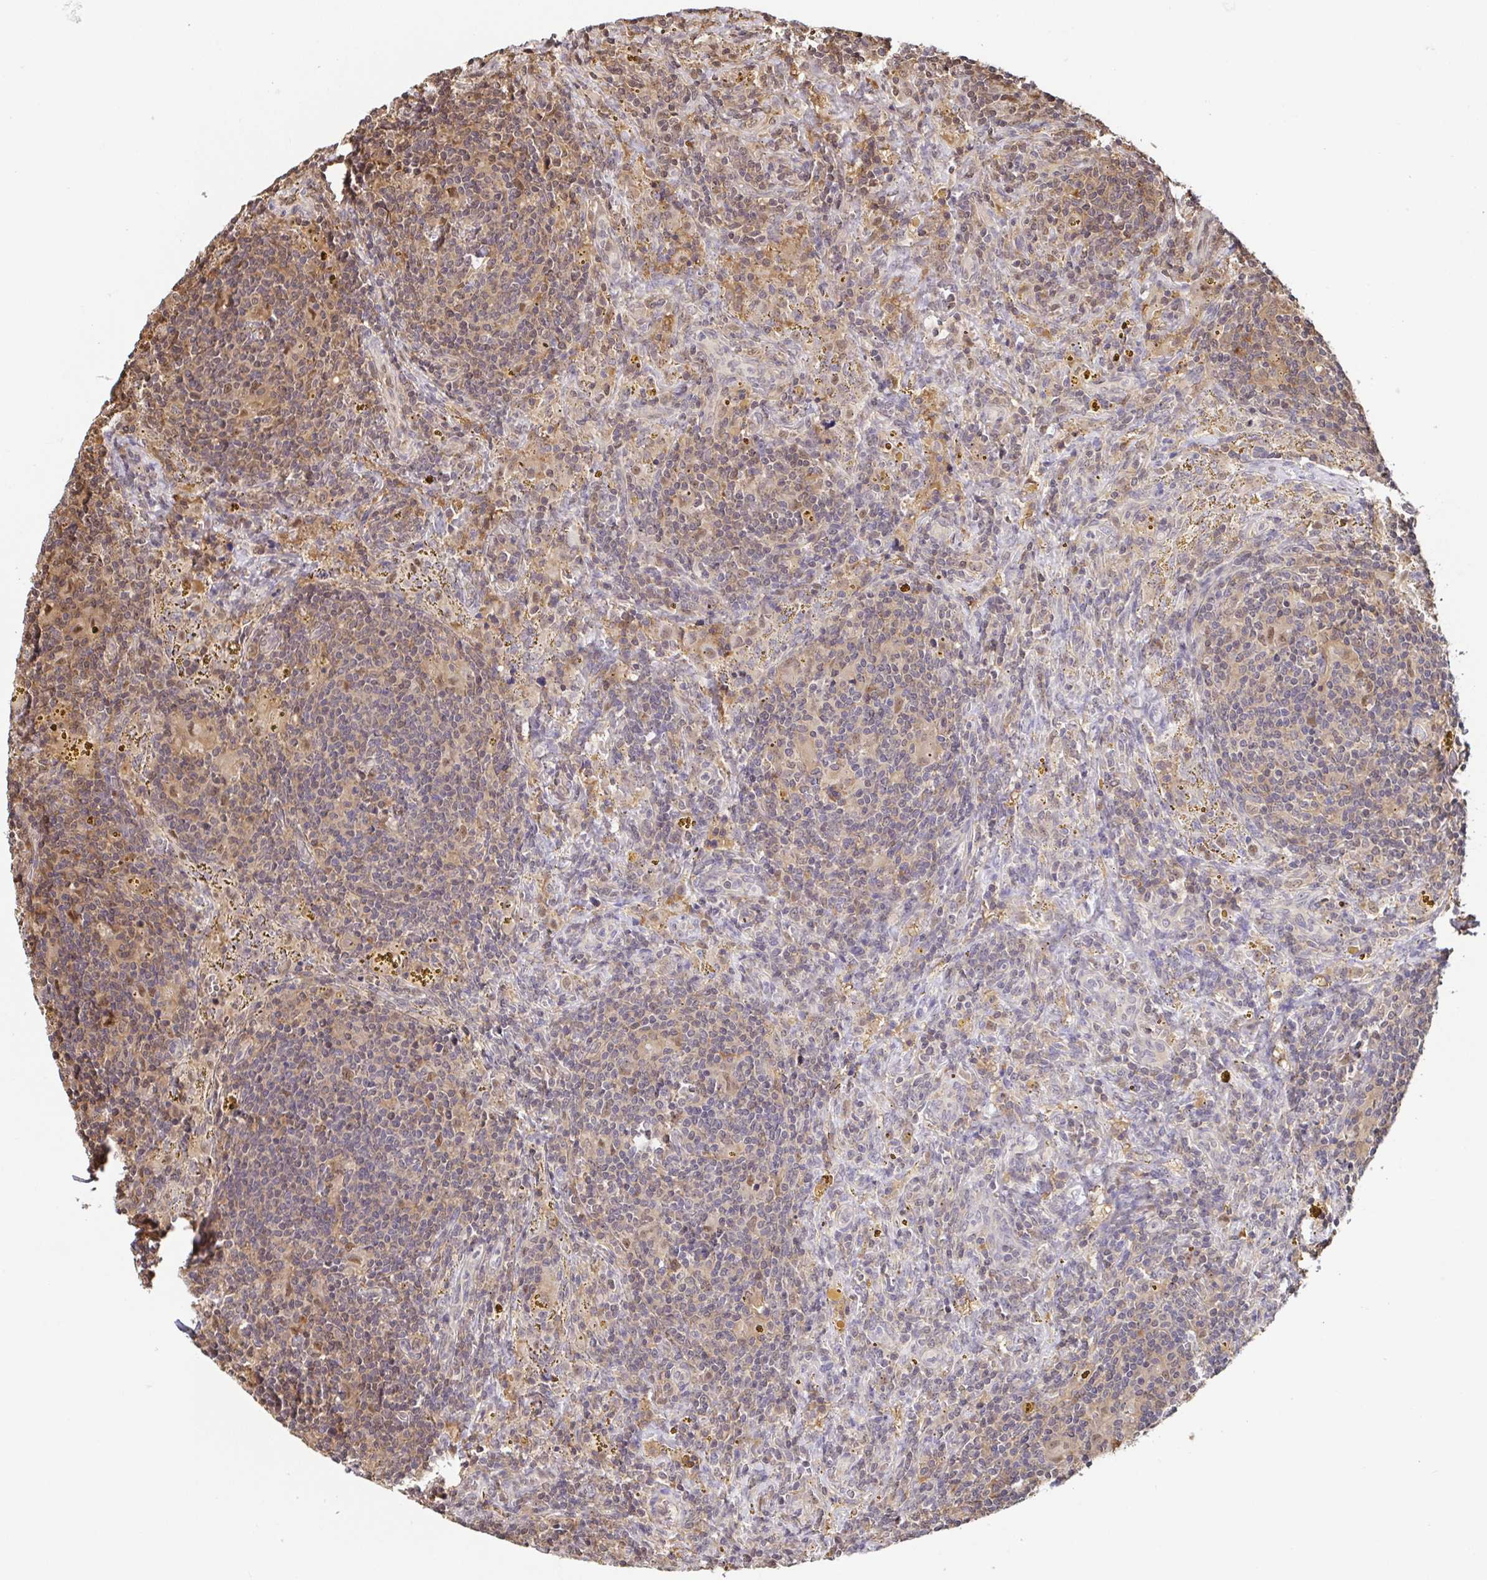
{"staining": {"intensity": "moderate", "quantity": ">75%", "location": "cytoplasmic/membranous,nuclear"}, "tissue": "lymphoma", "cell_type": "Tumor cells", "image_type": "cancer", "snomed": [{"axis": "morphology", "description": "Malignant lymphoma, non-Hodgkin's type, Low grade"}, {"axis": "topography", "description": "Spleen"}], "caption": "This is an image of immunohistochemistry staining of lymphoma, which shows moderate expression in the cytoplasmic/membranous and nuclear of tumor cells.", "gene": "PSMB9", "patient": {"sex": "female", "age": 70}}